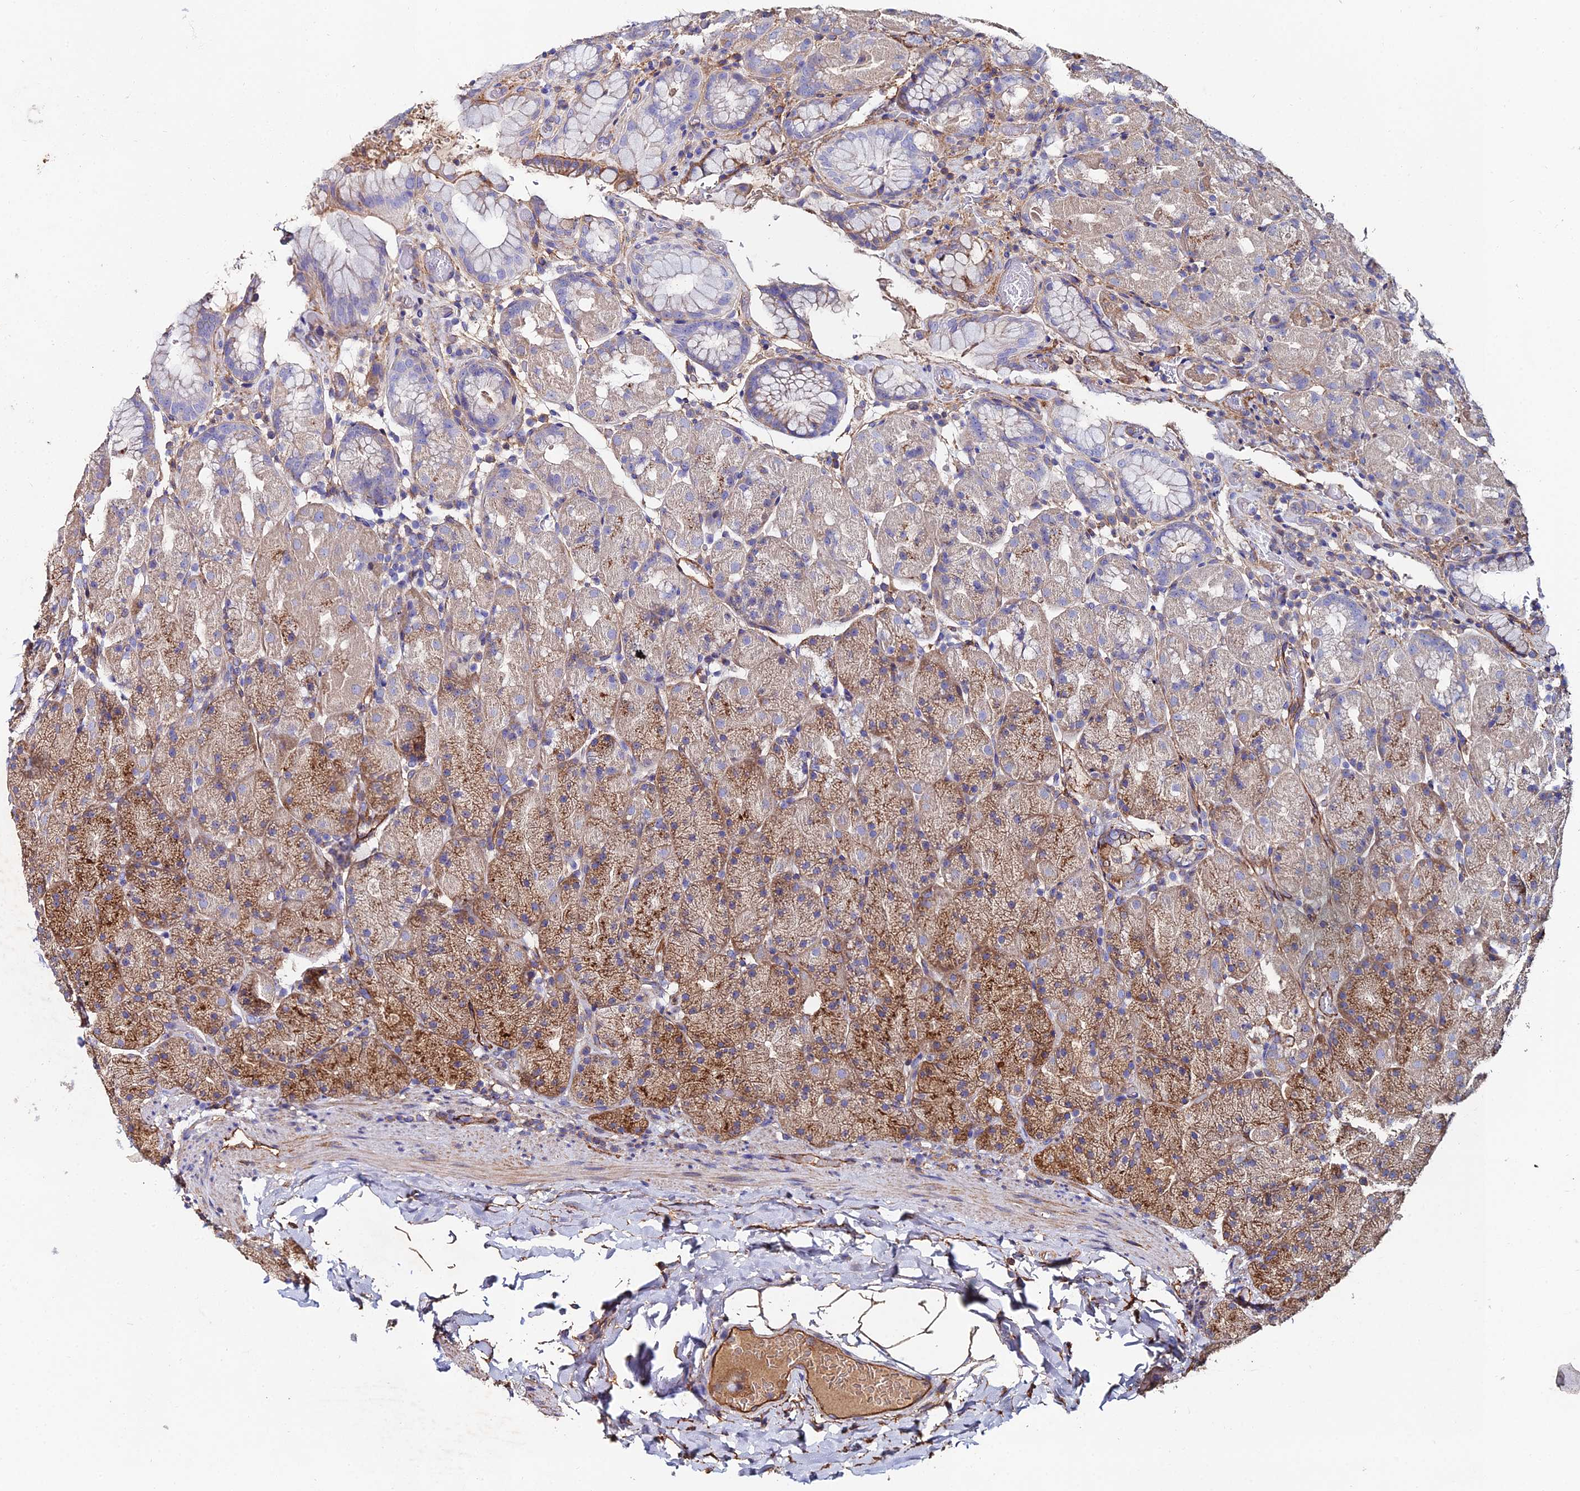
{"staining": {"intensity": "moderate", "quantity": "25%-75%", "location": "cytoplasmic/membranous"}, "tissue": "stomach", "cell_type": "Glandular cells", "image_type": "normal", "snomed": [{"axis": "morphology", "description": "Normal tissue, NOS"}, {"axis": "topography", "description": "Stomach, upper"}, {"axis": "topography", "description": "Stomach, lower"}], "caption": "Brown immunohistochemical staining in benign stomach shows moderate cytoplasmic/membranous expression in about 25%-75% of glandular cells.", "gene": "C6", "patient": {"sex": "male", "age": 67}}